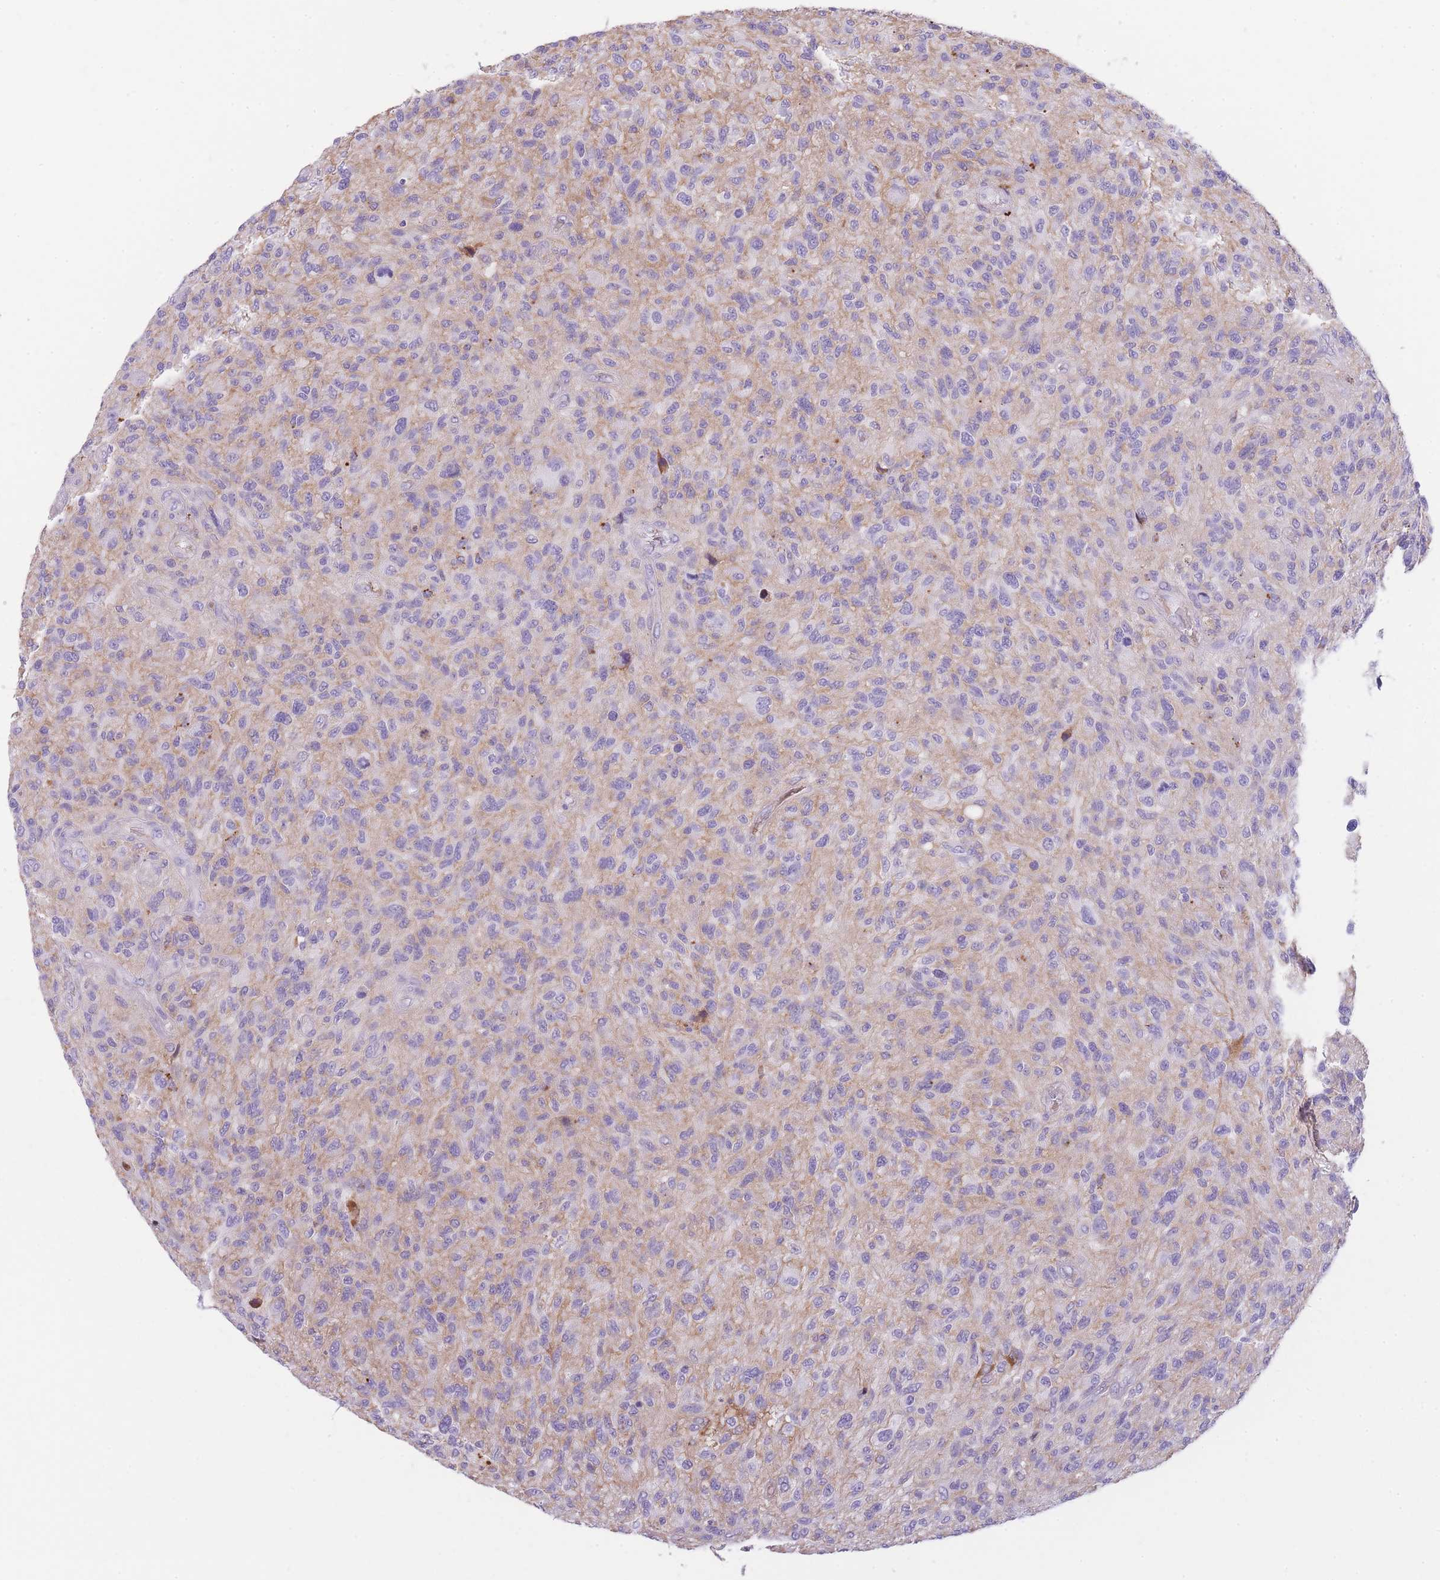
{"staining": {"intensity": "negative", "quantity": "none", "location": "none"}, "tissue": "glioma", "cell_type": "Tumor cells", "image_type": "cancer", "snomed": [{"axis": "morphology", "description": "Glioma, malignant, High grade"}, {"axis": "topography", "description": "Brain"}], "caption": "Protein analysis of malignant glioma (high-grade) shows no significant expression in tumor cells. (IHC, brightfield microscopy, high magnification).", "gene": "GNAT1", "patient": {"sex": "male", "age": 47}}